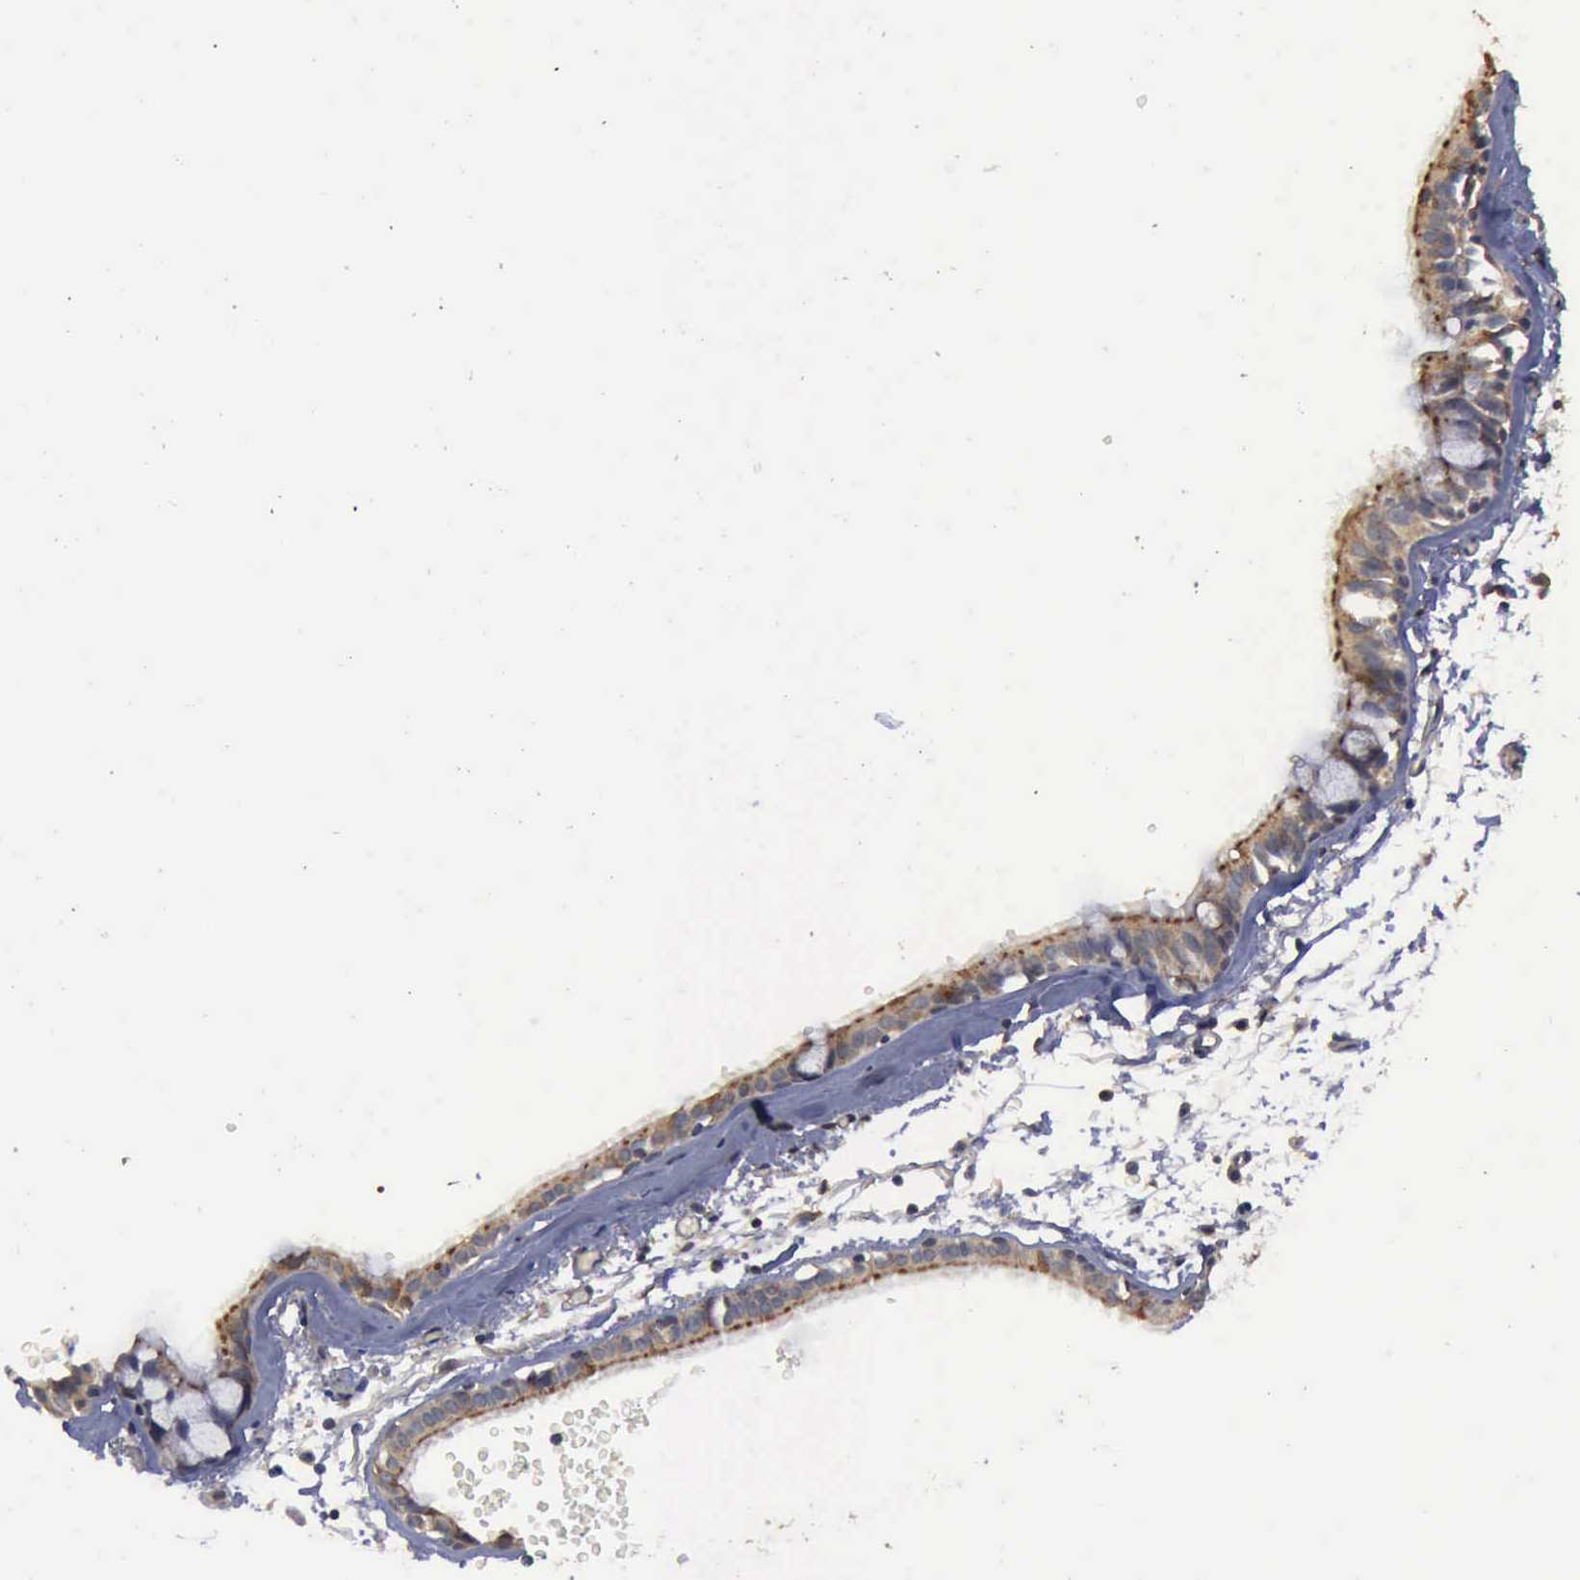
{"staining": {"intensity": "moderate", "quantity": "25%-75%", "location": "cytoplasmic/membranous"}, "tissue": "bronchus", "cell_type": "Respiratory epithelial cells", "image_type": "normal", "snomed": [{"axis": "morphology", "description": "Normal tissue, NOS"}, {"axis": "topography", "description": "Bronchus"}, {"axis": "topography", "description": "Lung"}], "caption": "DAB (3,3'-diaminobenzidine) immunohistochemical staining of normal human bronchus displays moderate cytoplasmic/membranous protein staining in approximately 25%-75% of respiratory epithelial cells.", "gene": "CRKL", "patient": {"sex": "female", "age": 56}}